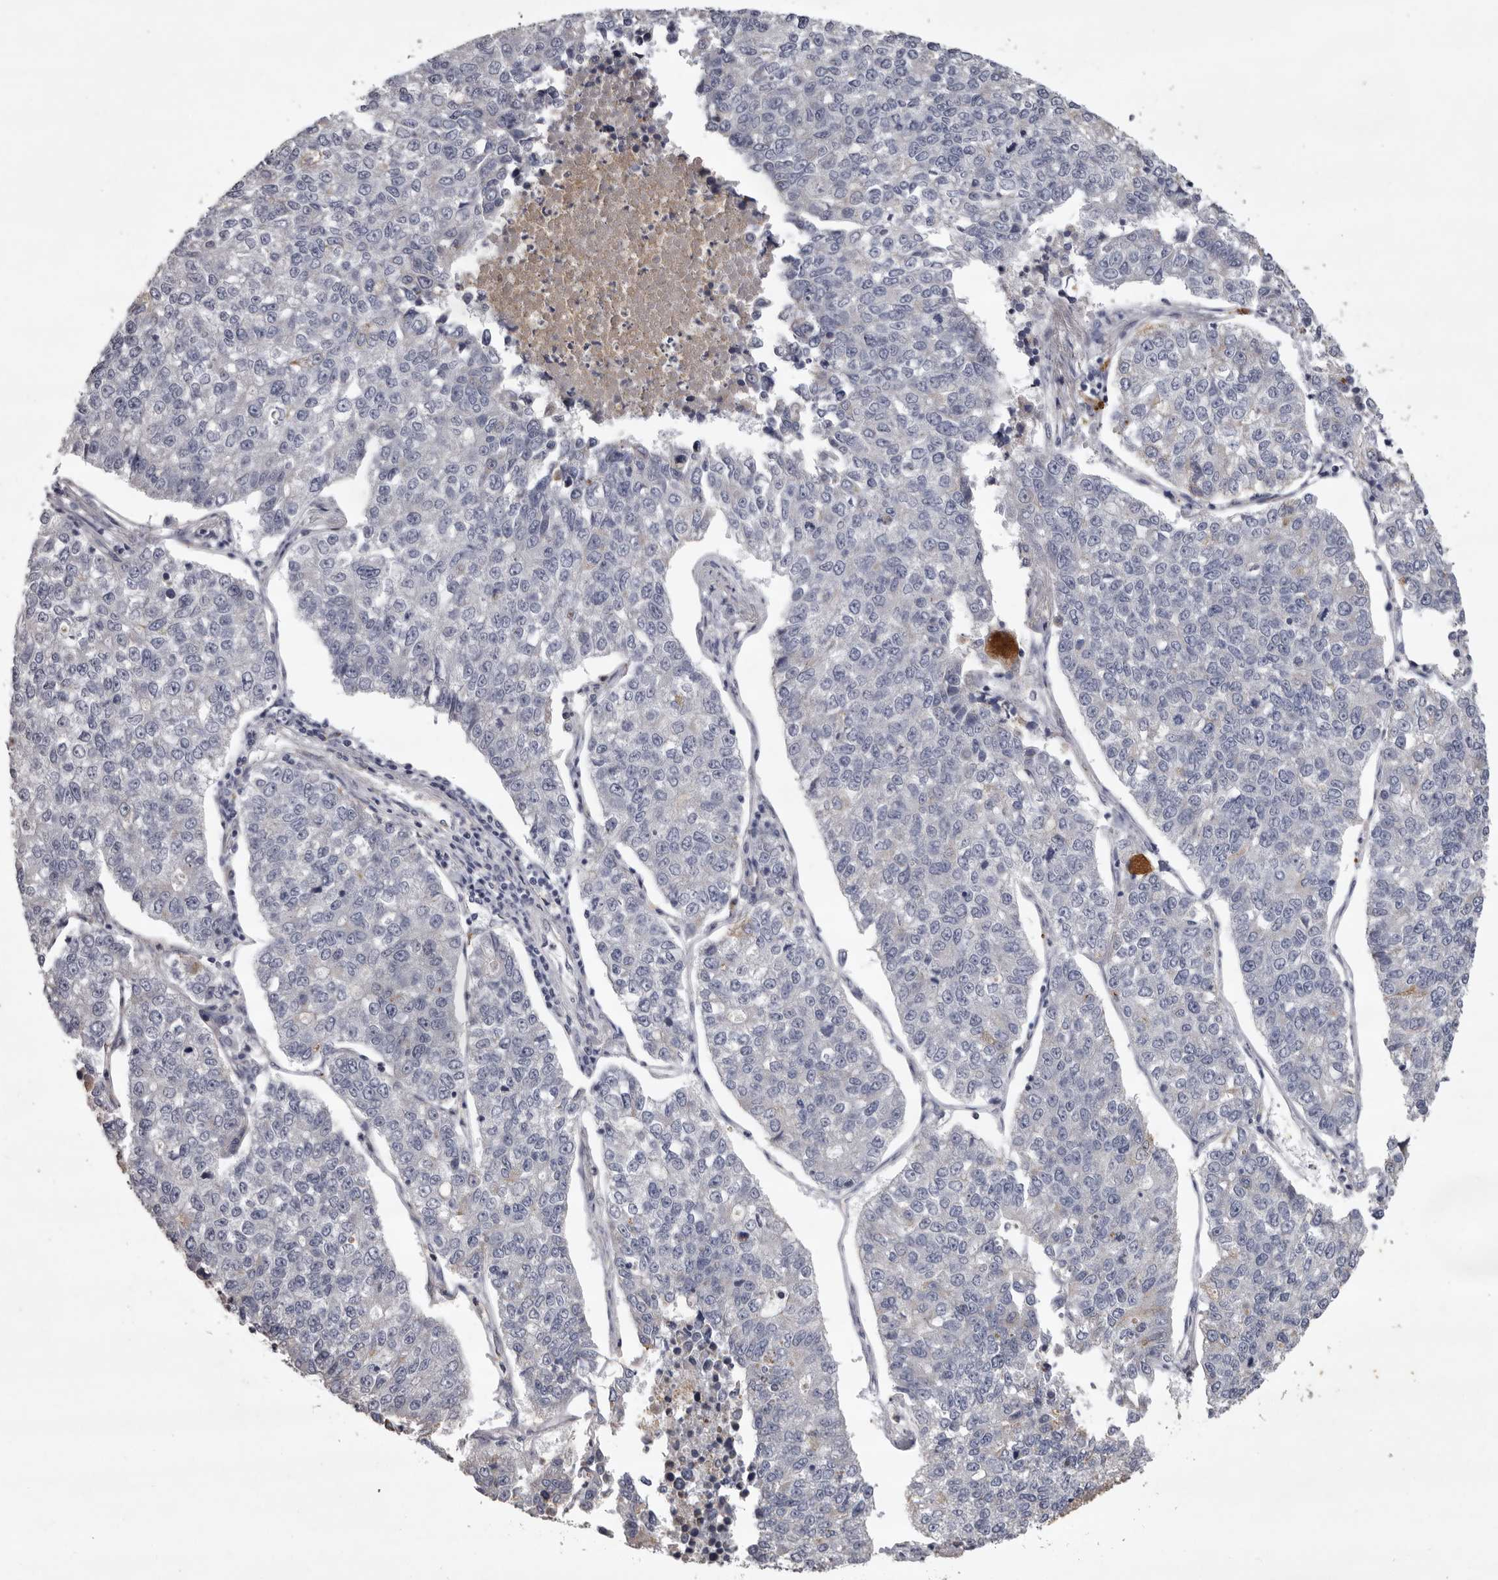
{"staining": {"intensity": "negative", "quantity": "none", "location": "none"}, "tissue": "lung cancer", "cell_type": "Tumor cells", "image_type": "cancer", "snomed": [{"axis": "morphology", "description": "Adenocarcinoma, NOS"}, {"axis": "topography", "description": "Lung"}], "caption": "This is an immunohistochemistry image of lung cancer. There is no staining in tumor cells.", "gene": "NKAIN4", "patient": {"sex": "male", "age": 49}}